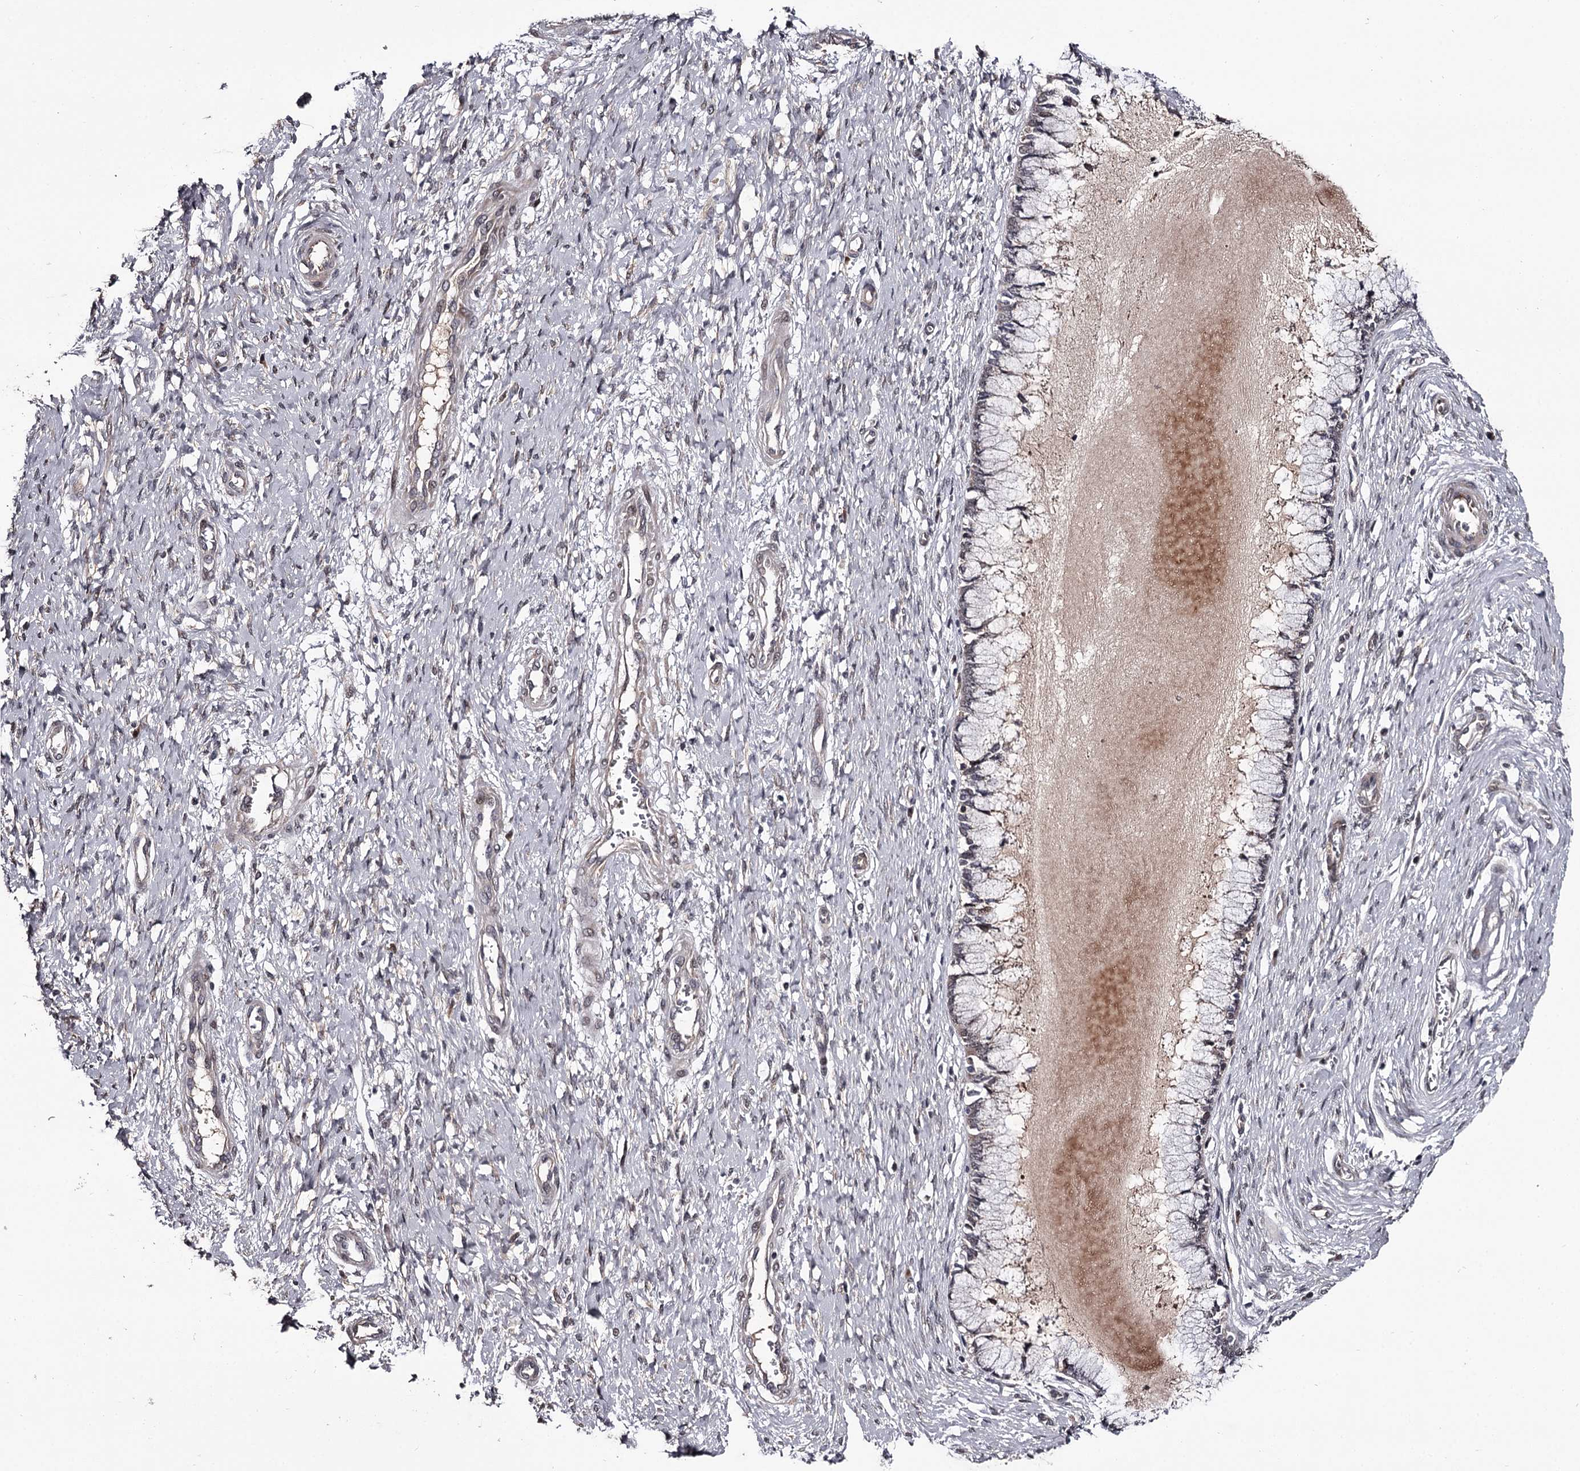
{"staining": {"intensity": "negative", "quantity": "none", "location": "none"}, "tissue": "cervix", "cell_type": "Glandular cells", "image_type": "normal", "snomed": [{"axis": "morphology", "description": "Normal tissue, NOS"}, {"axis": "topography", "description": "Cervix"}], "caption": "Image shows no significant protein positivity in glandular cells of normal cervix.", "gene": "RNF44", "patient": {"sex": "female", "age": 55}}